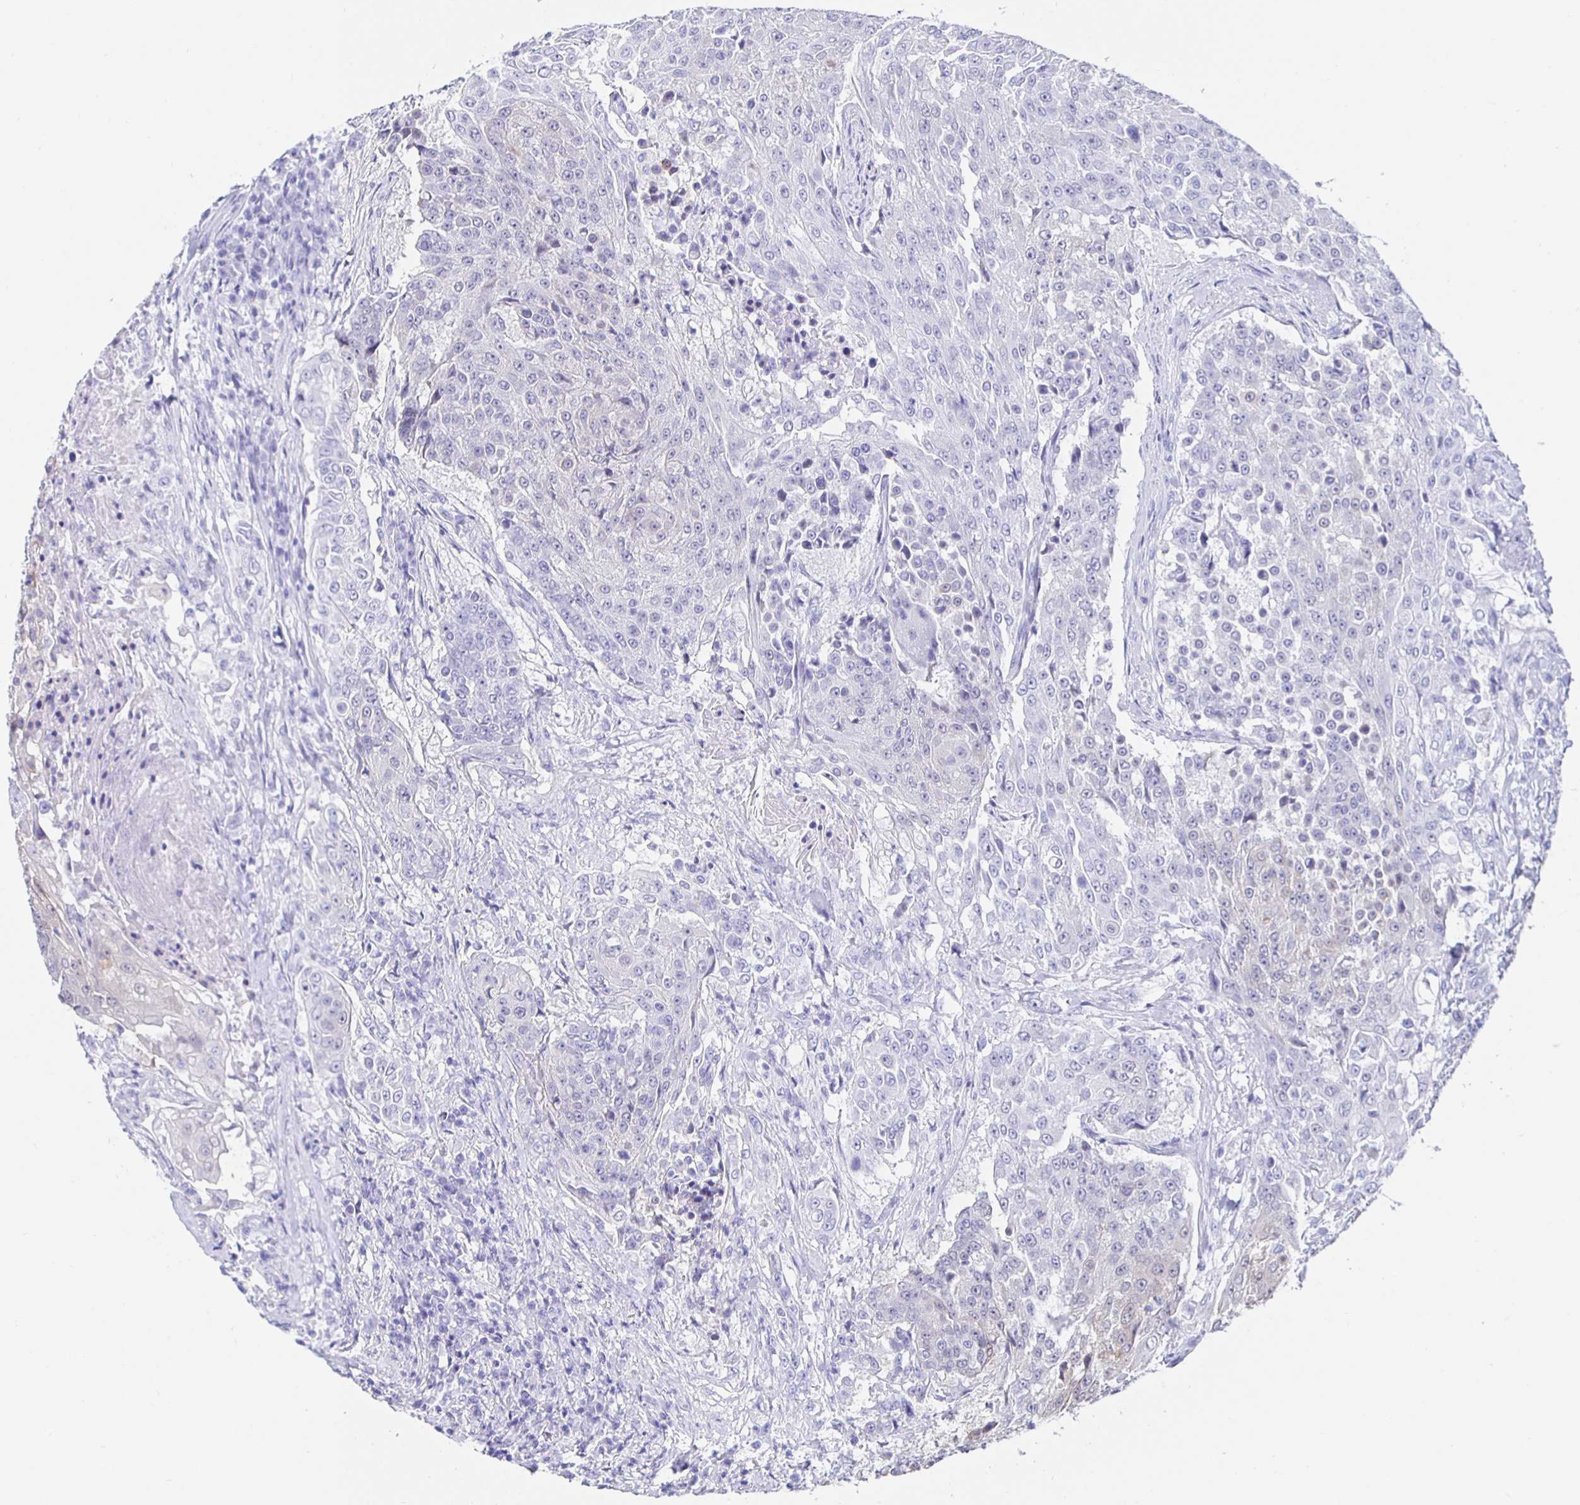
{"staining": {"intensity": "negative", "quantity": "none", "location": "none"}, "tissue": "urothelial cancer", "cell_type": "Tumor cells", "image_type": "cancer", "snomed": [{"axis": "morphology", "description": "Urothelial carcinoma, High grade"}, {"axis": "topography", "description": "Urinary bladder"}], "caption": "Tumor cells show no significant staining in urothelial cancer. (Brightfield microscopy of DAB immunohistochemistry (IHC) at high magnification).", "gene": "HSPA4L", "patient": {"sex": "female", "age": 63}}